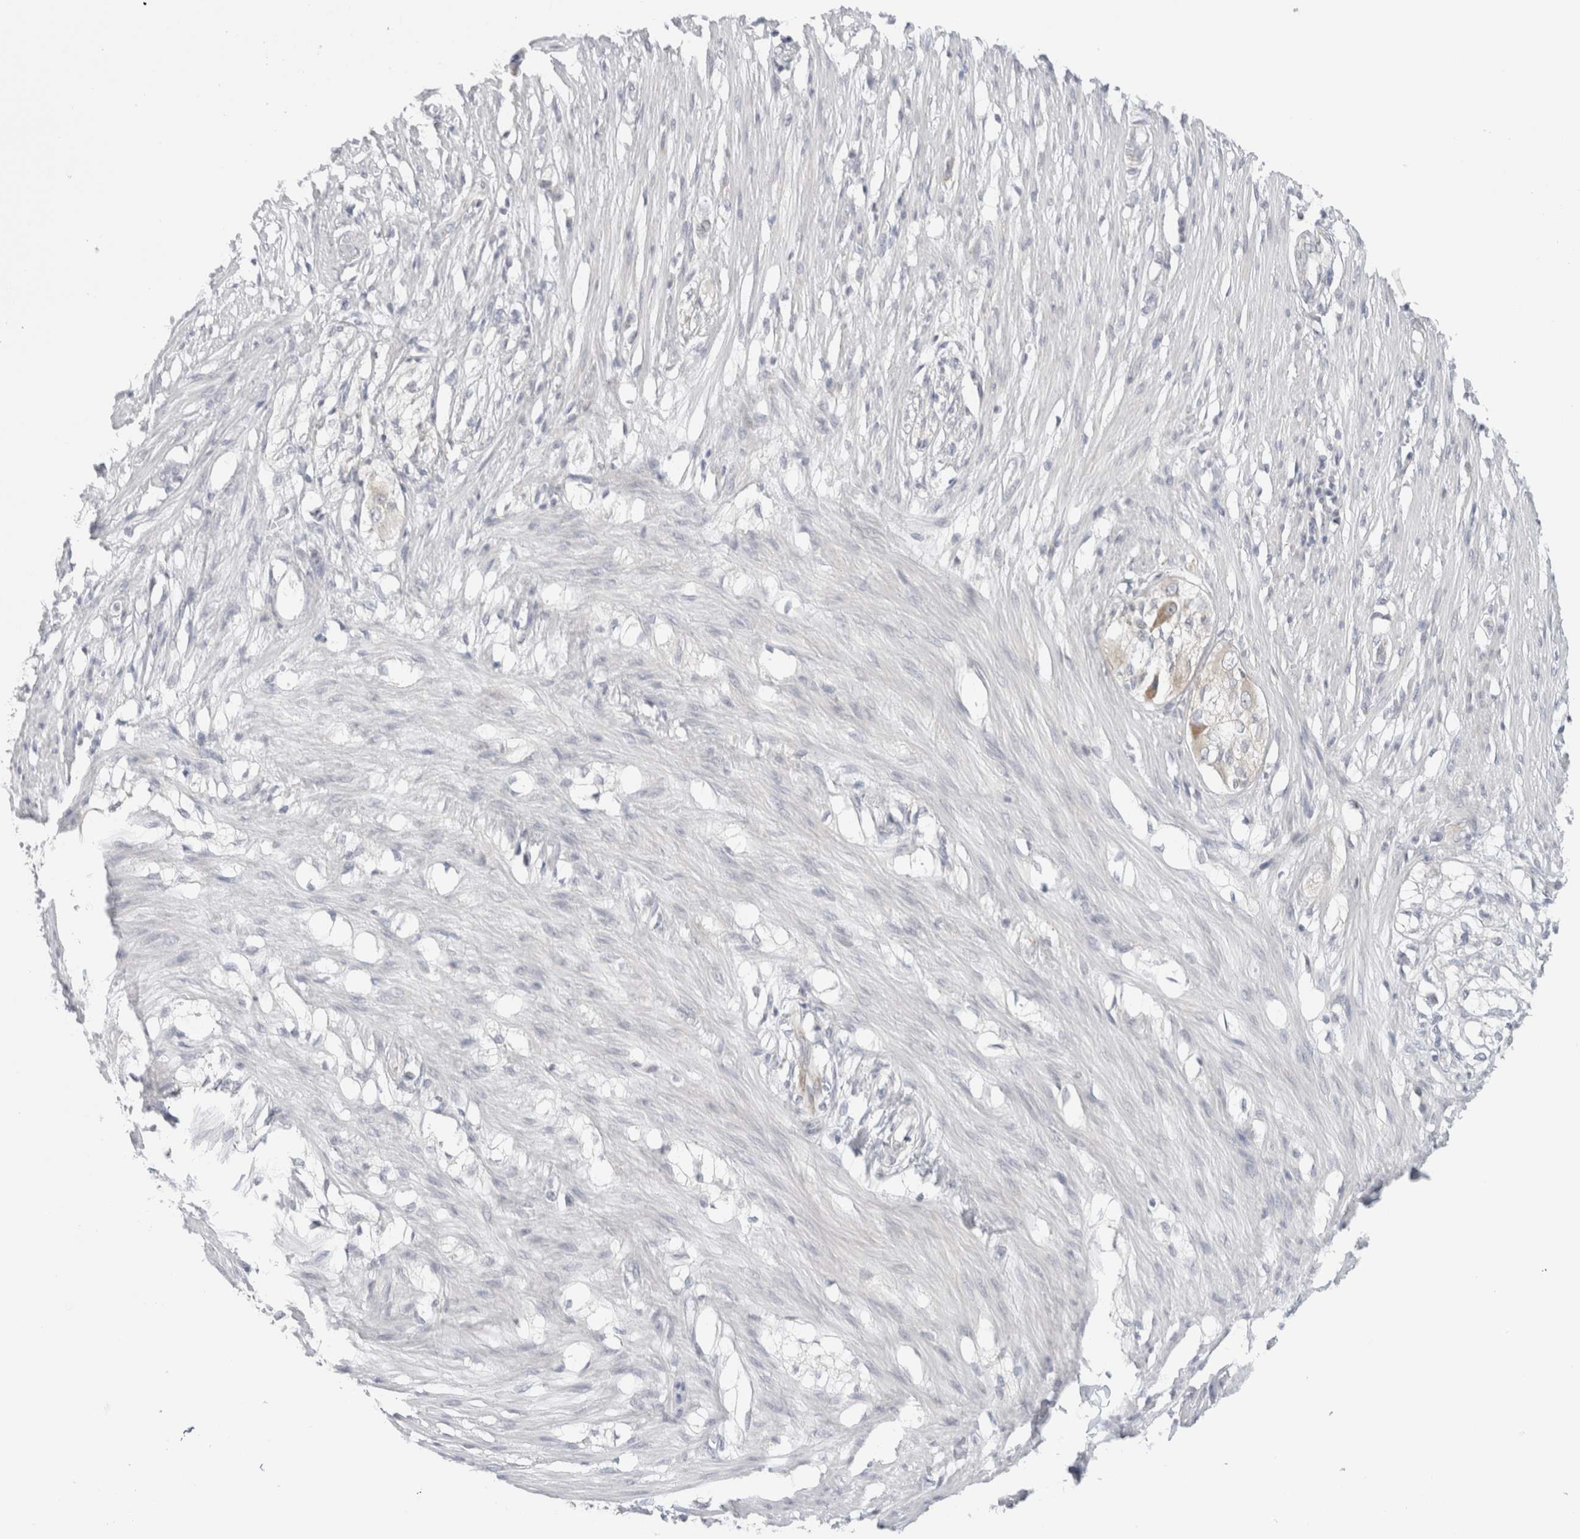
{"staining": {"intensity": "negative", "quantity": "none", "location": "none"}, "tissue": "smooth muscle", "cell_type": "Smooth muscle cells", "image_type": "normal", "snomed": [{"axis": "morphology", "description": "Normal tissue, NOS"}, {"axis": "morphology", "description": "Adenocarcinoma, NOS"}, {"axis": "topography", "description": "Smooth muscle"}, {"axis": "topography", "description": "Colon"}], "caption": "IHC of unremarkable smooth muscle reveals no positivity in smooth muscle cells.", "gene": "FAHD1", "patient": {"sex": "male", "age": 14}}